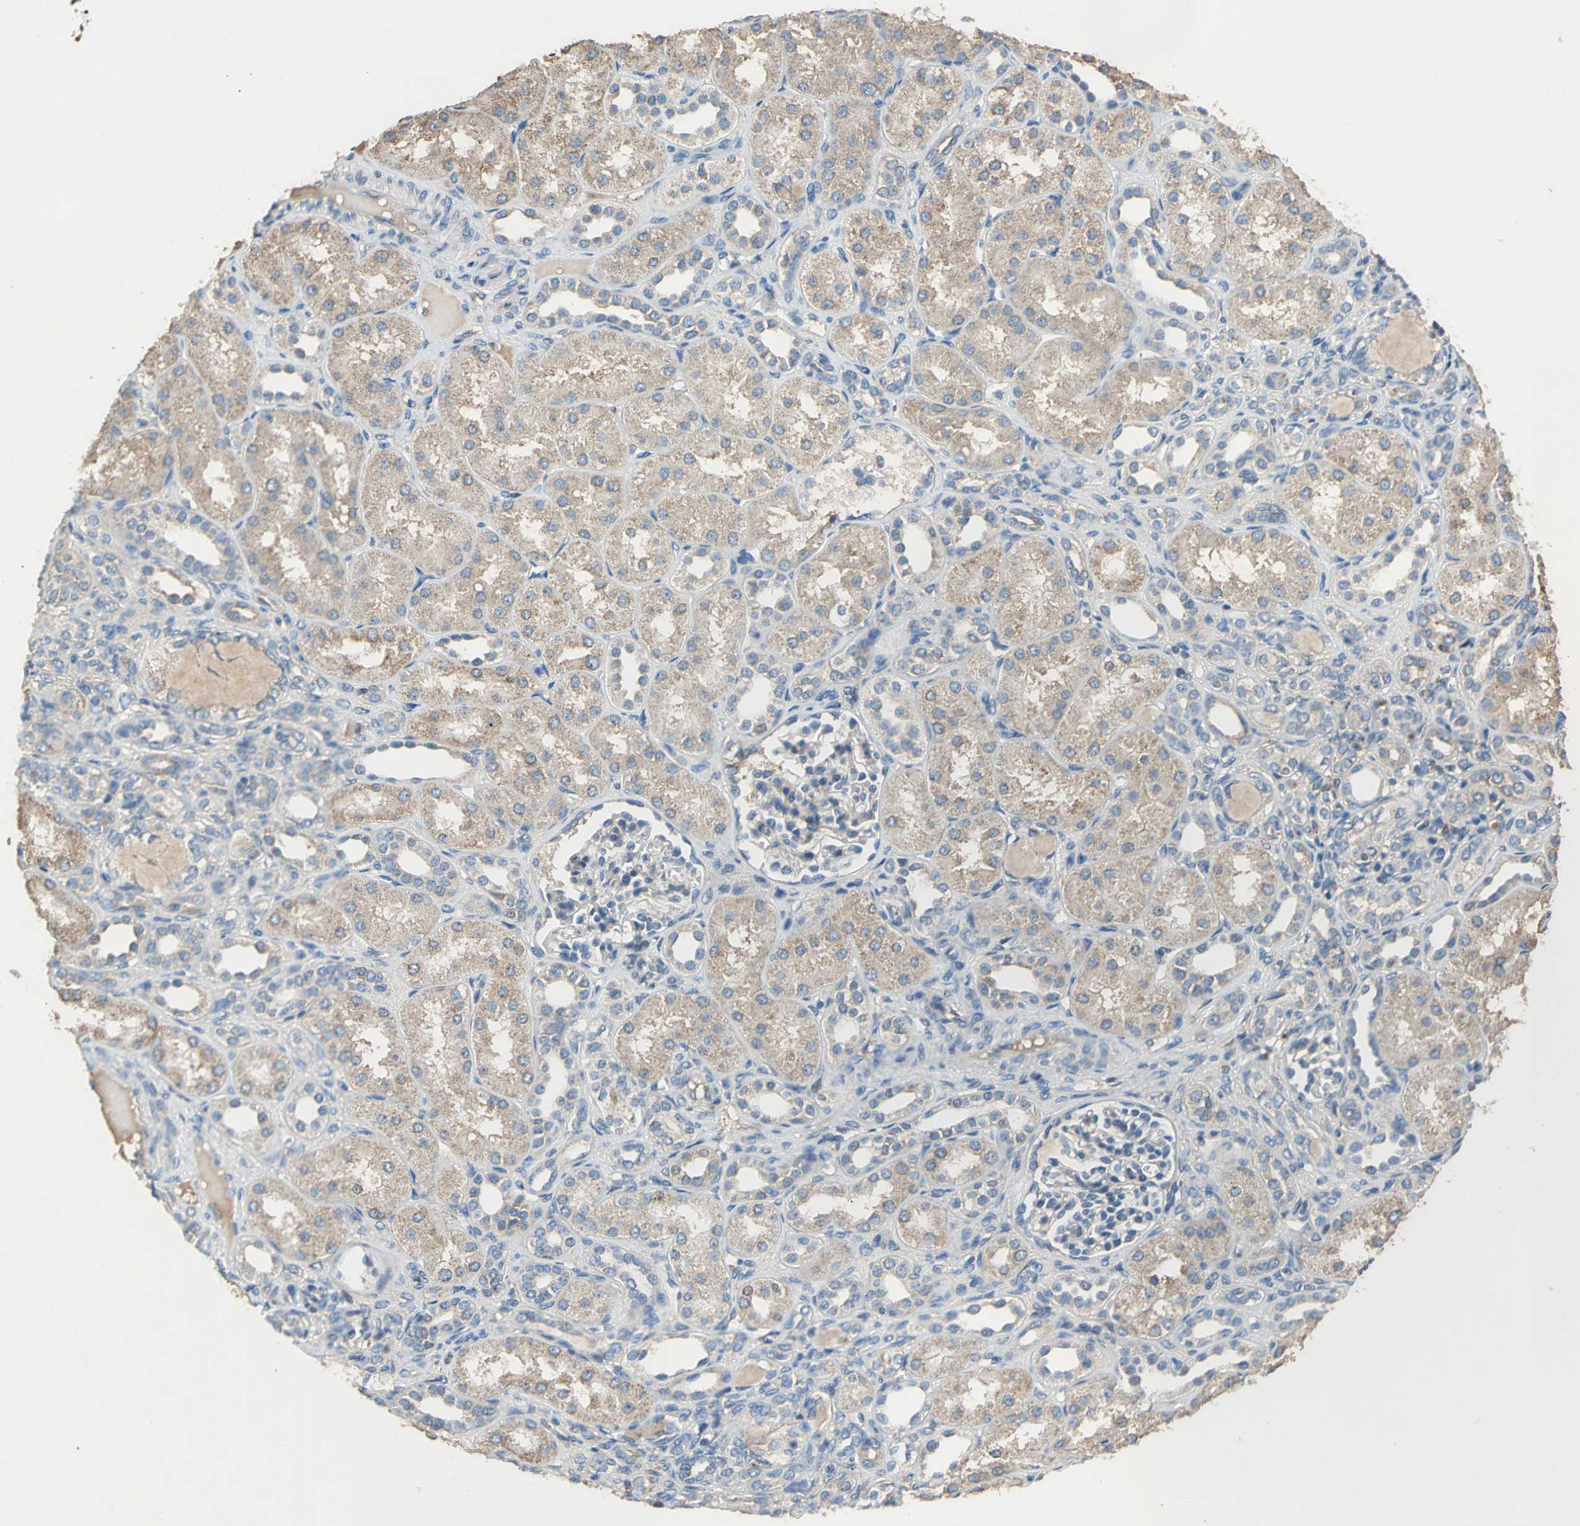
{"staining": {"intensity": "weak", "quantity": "25%-75%", "location": "cytoplasmic/membranous"}, "tissue": "kidney", "cell_type": "Cells in glomeruli", "image_type": "normal", "snomed": [{"axis": "morphology", "description": "Normal tissue, NOS"}, {"axis": "topography", "description": "Kidney"}], "caption": "A histopathology image showing weak cytoplasmic/membranous staining in approximately 25%-75% of cells in glomeruli in normal kidney, as visualized by brown immunohistochemical staining.", "gene": "HEPH", "patient": {"sex": "male", "age": 7}}